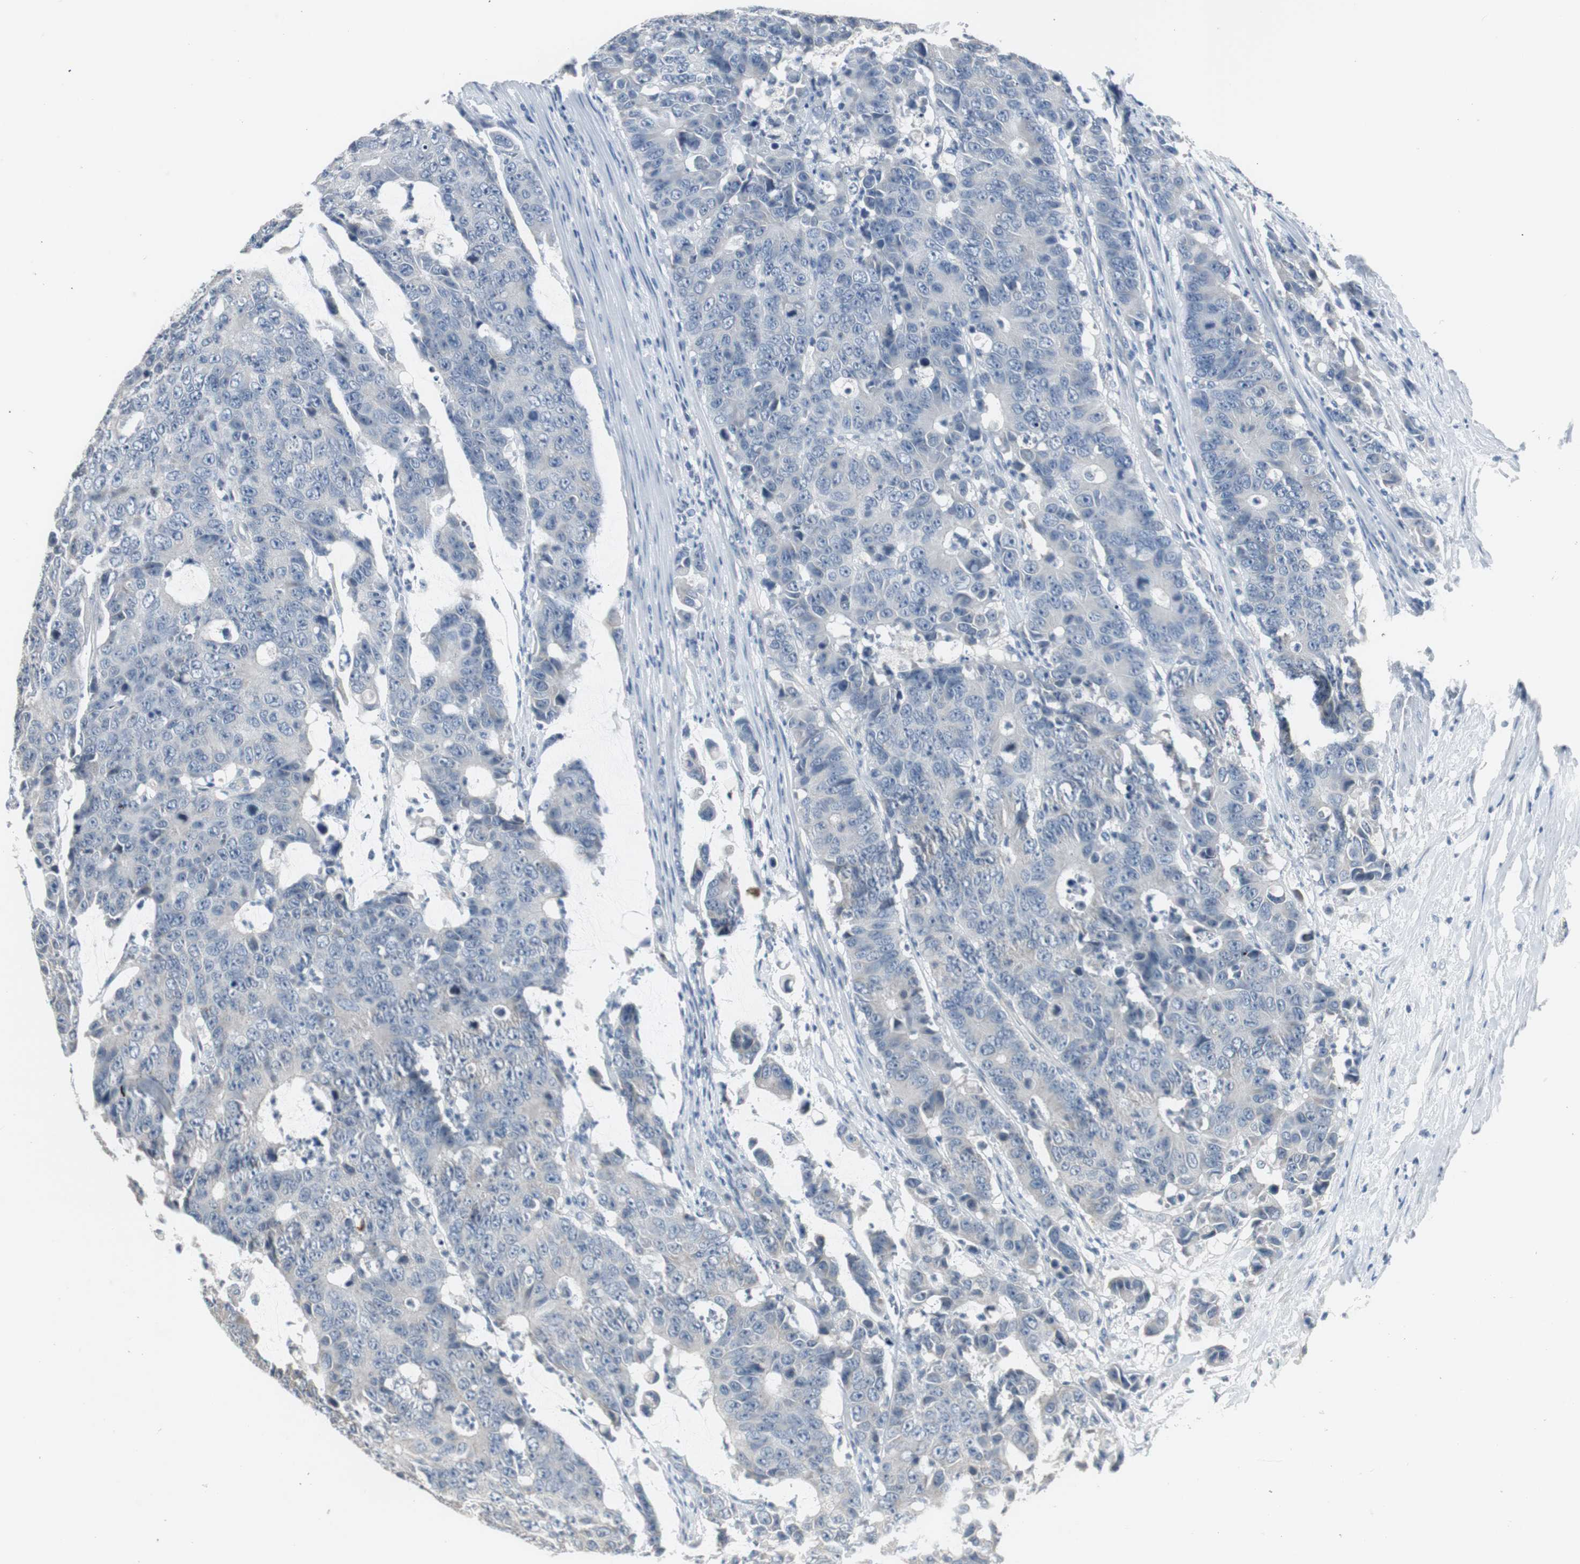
{"staining": {"intensity": "negative", "quantity": "none", "location": "none"}, "tissue": "colorectal cancer", "cell_type": "Tumor cells", "image_type": "cancer", "snomed": [{"axis": "morphology", "description": "Adenocarcinoma, NOS"}, {"axis": "topography", "description": "Colon"}], "caption": "This is an immunohistochemistry (IHC) image of adenocarcinoma (colorectal). There is no positivity in tumor cells.", "gene": "ZMPSTE24", "patient": {"sex": "female", "age": 86}}